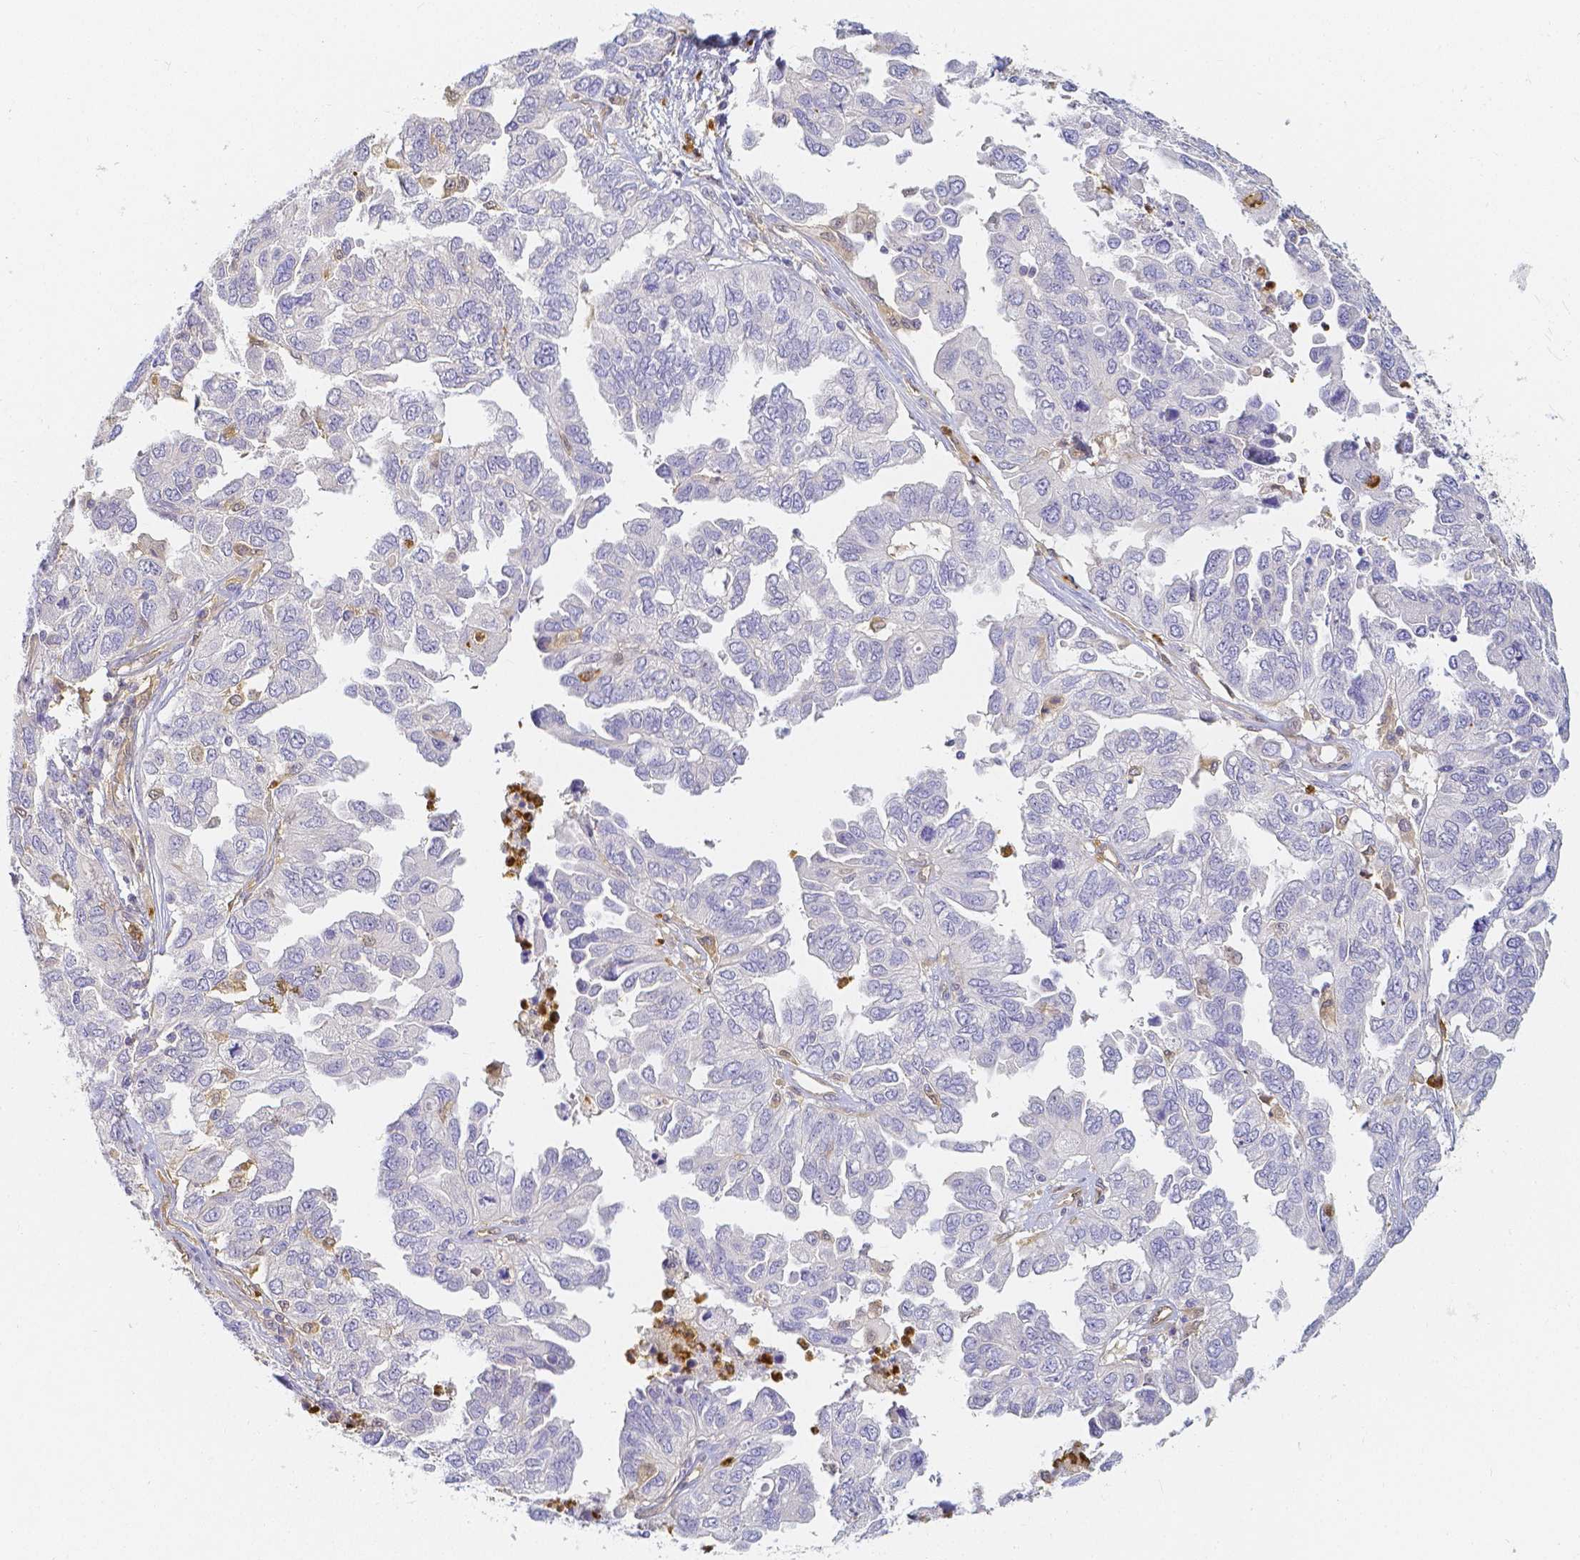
{"staining": {"intensity": "negative", "quantity": "none", "location": "none"}, "tissue": "ovarian cancer", "cell_type": "Tumor cells", "image_type": "cancer", "snomed": [{"axis": "morphology", "description": "Cystadenocarcinoma, serous, NOS"}, {"axis": "topography", "description": "Ovary"}], "caption": "This photomicrograph is of ovarian cancer stained with IHC to label a protein in brown with the nuclei are counter-stained blue. There is no expression in tumor cells. Brightfield microscopy of immunohistochemistry stained with DAB (brown) and hematoxylin (blue), captured at high magnification.", "gene": "KCNH1", "patient": {"sex": "female", "age": 53}}